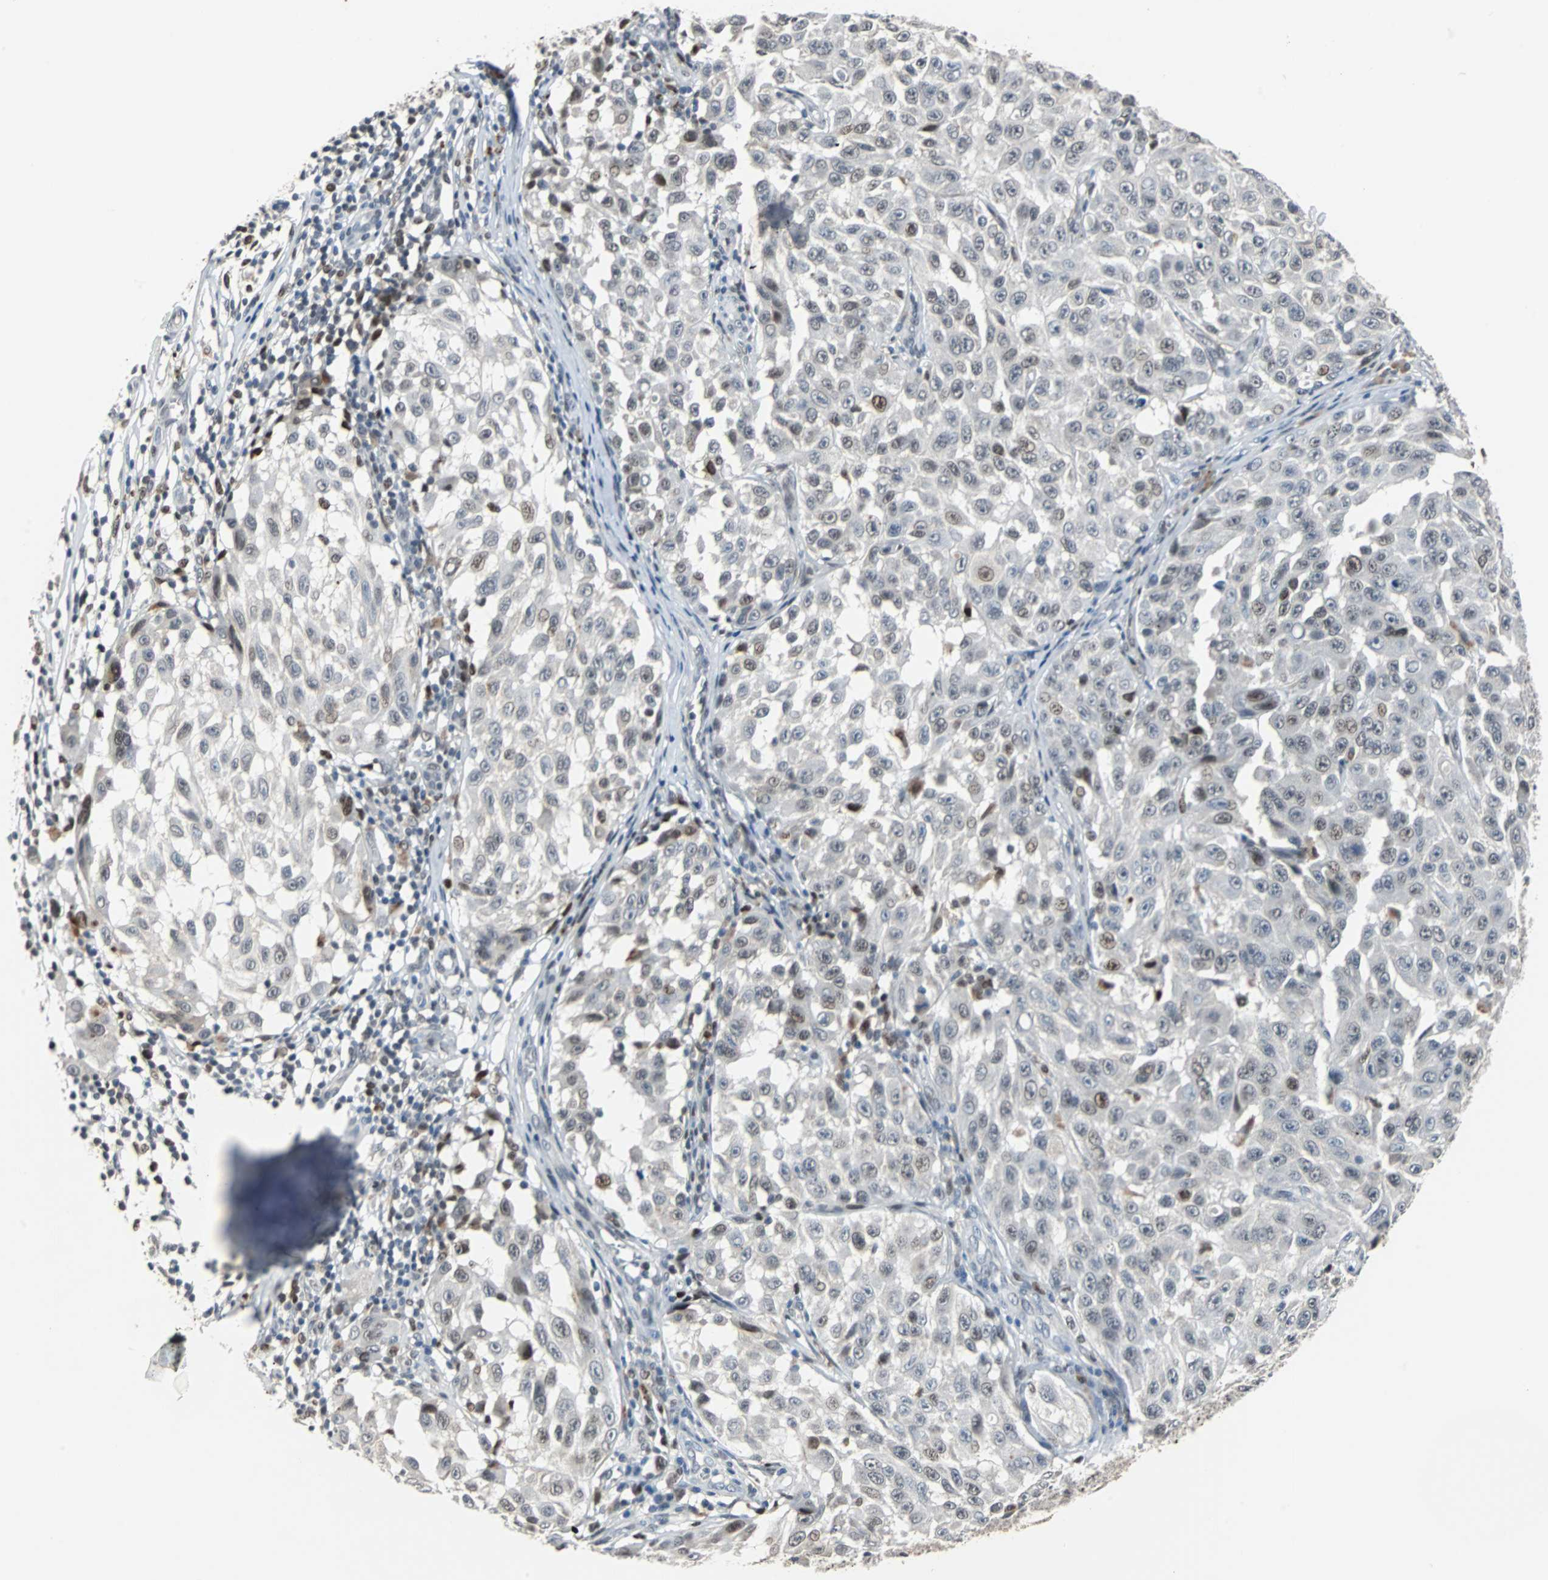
{"staining": {"intensity": "weak", "quantity": "<25%", "location": "nuclear"}, "tissue": "melanoma", "cell_type": "Tumor cells", "image_type": "cancer", "snomed": [{"axis": "morphology", "description": "Malignant melanoma, NOS"}, {"axis": "topography", "description": "Skin"}], "caption": "A high-resolution image shows immunohistochemistry (IHC) staining of melanoma, which demonstrates no significant positivity in tumor cells. (Stains: DAB (3,3'-diaminobenzidine) immunohistochemistry with hematoxylin counter stain, Microscopy: brightfield microscopy at high magnification).", "gene": "HLX", "patient": {"sex": "male", "age": 30}}